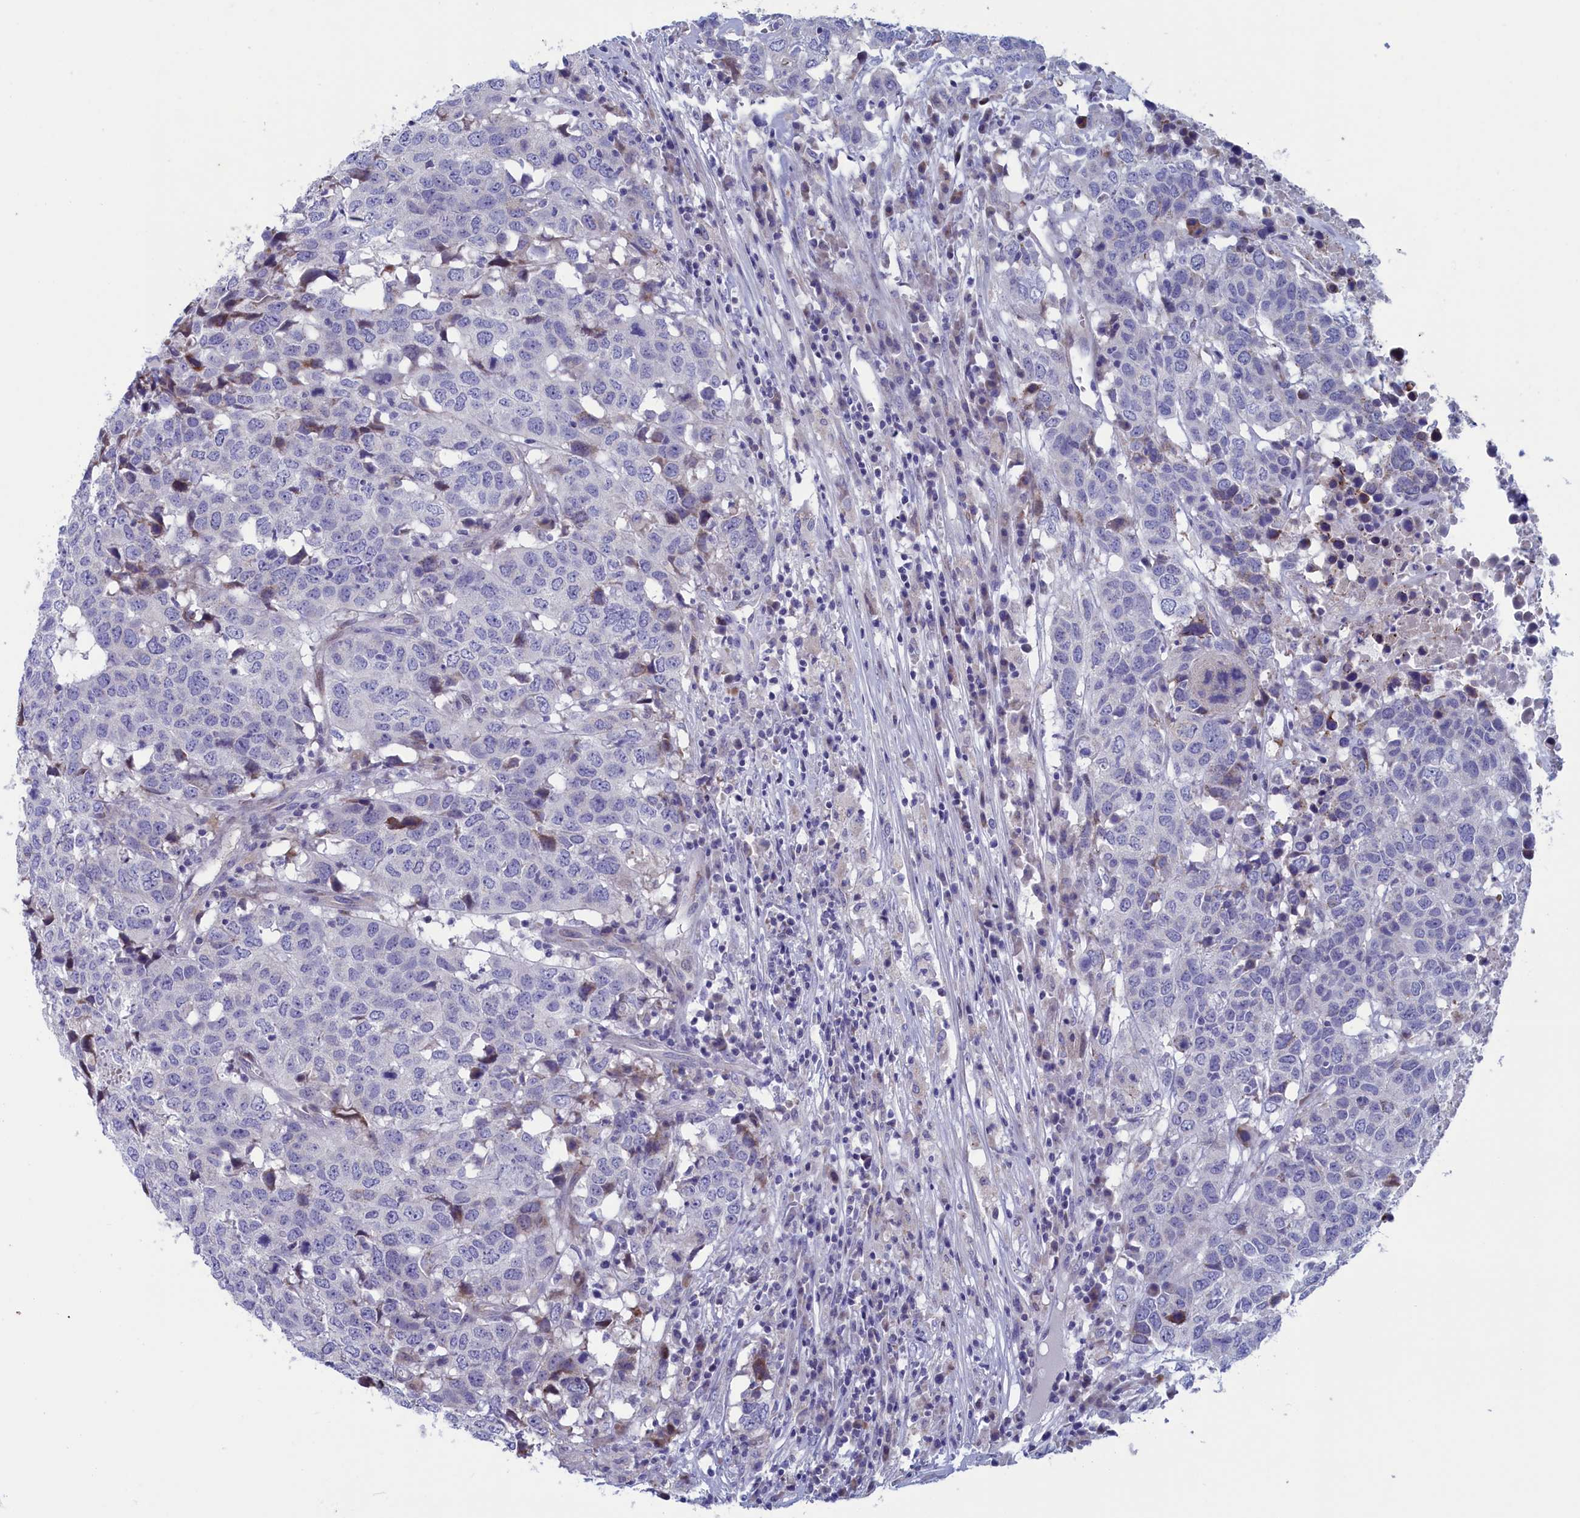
{"staining": {"intensity": "negative", "quantity": "none", "location": "none"}, "tissue": "head and neck cancer", "cell_type": "Tumor cells", "image_type": "cancer", "snomed": [{"axis": "morphology", "description": "Squamous cell carcinoma, NOS"}, {"axis": "topography", "description": "Head-Neck"}], "caption": "Immunohistochemical staining of squamous cell carcinoma (head and neck) displays no significant staining in tumor cells. The staining is performed using DAB (3,3'-diaminobenzidine) brown chromogen with nuclei counter-stained in using hematoxylin.", "gene": "NIBAN3", "patient": {"sex": "male", "age": 66}}